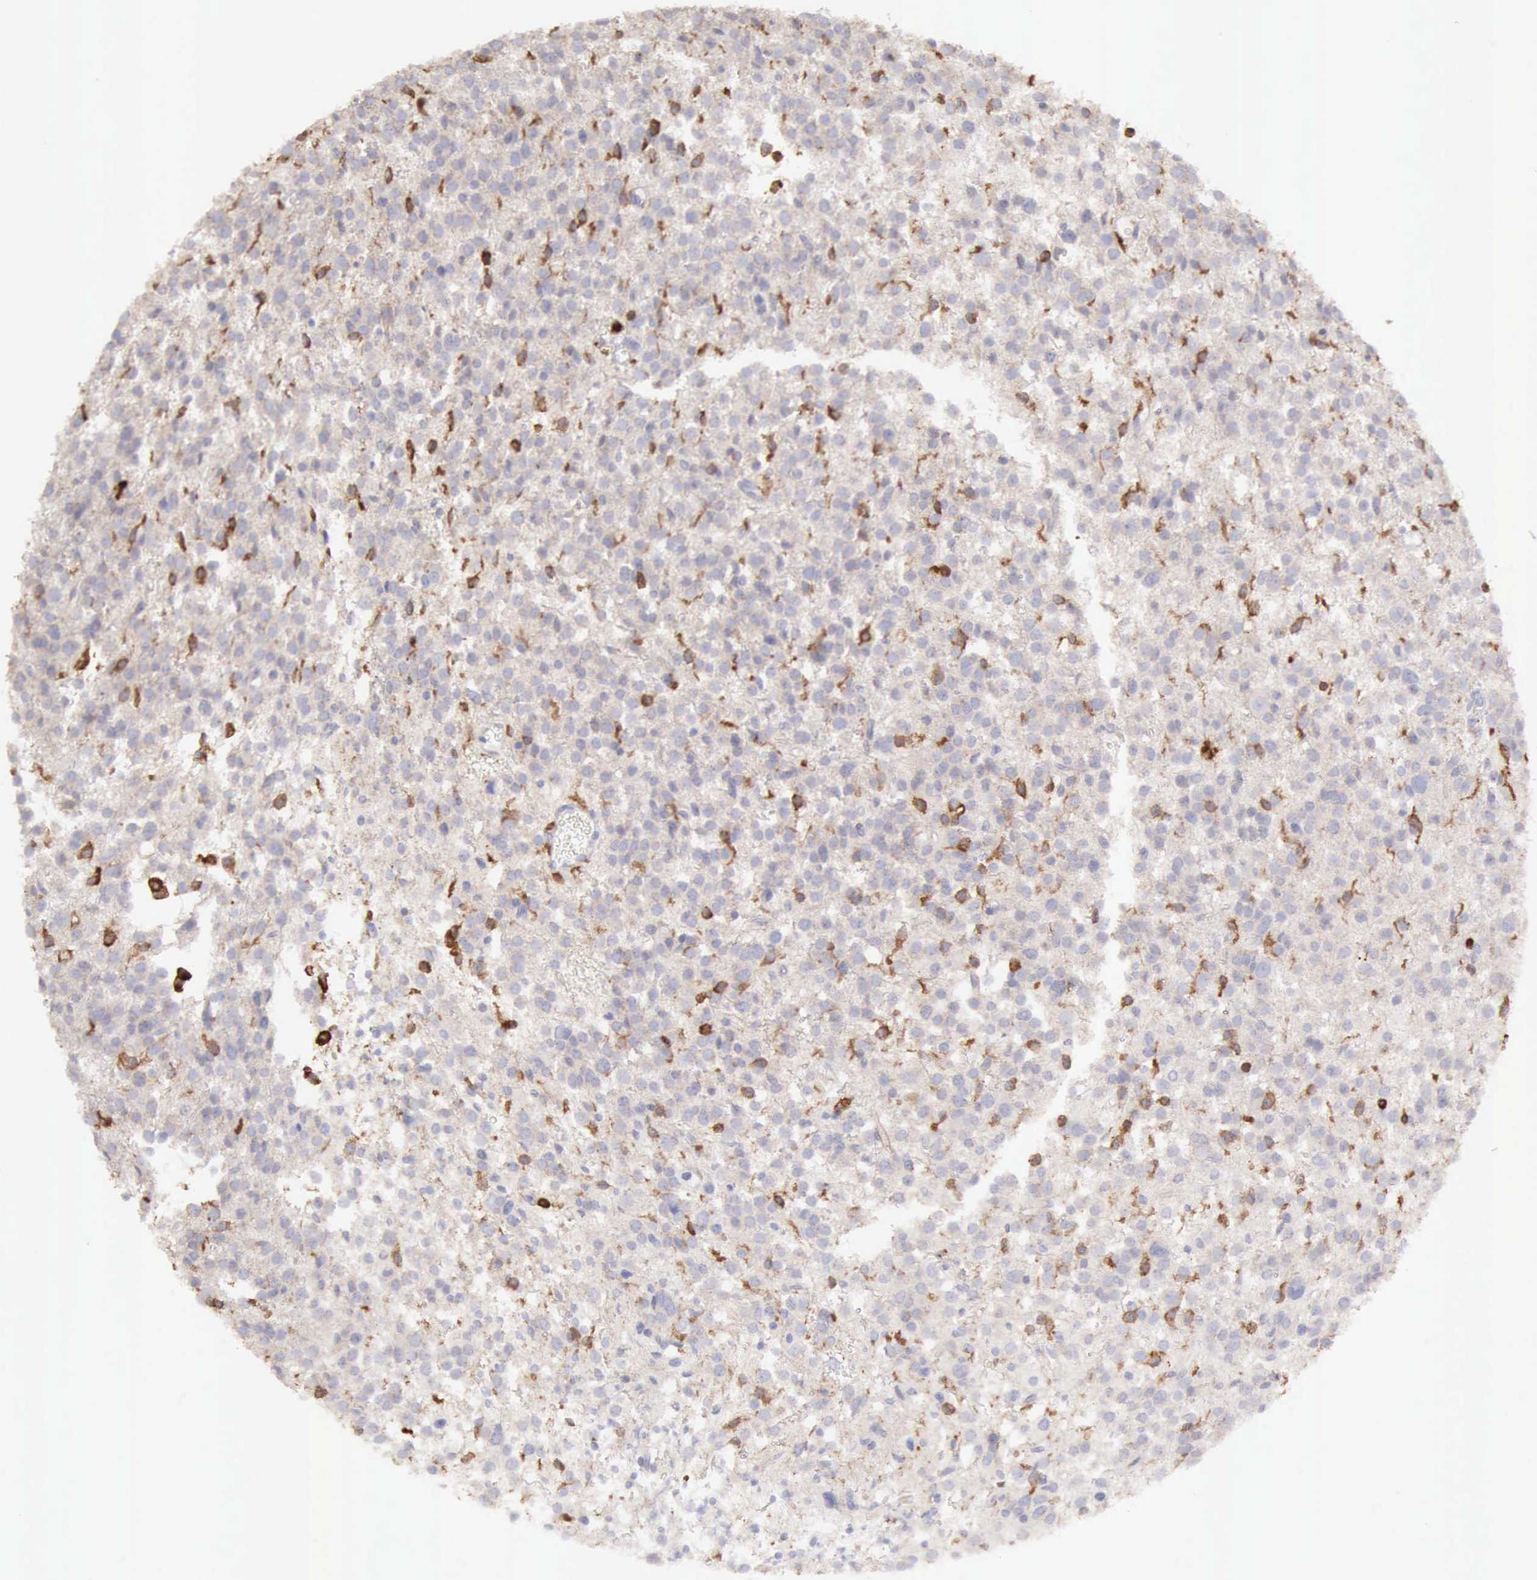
{"staining": {"intensity": "moderate", "quantity": "<25%", "location": "cytoplasmic/membranous"}, "tissue": "glioma", "cell_type": "Tumor cells", "image_type": "cancer", "snomed": [{"axis": "morphology", "description": "Glioma, malignant, Low grade"}, {"axis": "topography", "description": "Brain"}], "caption": "An image of malignant low-grade glioma stained for a protein reveals moderate cytoplasmic/membranous brown staining in tumor cells. The staining was performed using DAB (3,3'-diaminobenzidine) to visualize the protein expression in brown, while the nuclei were stained in blue with hematoxylin (Magnification: 20x).", "gene": "ARHGAP4", "patient": {"sex": "female", "age": 36}}